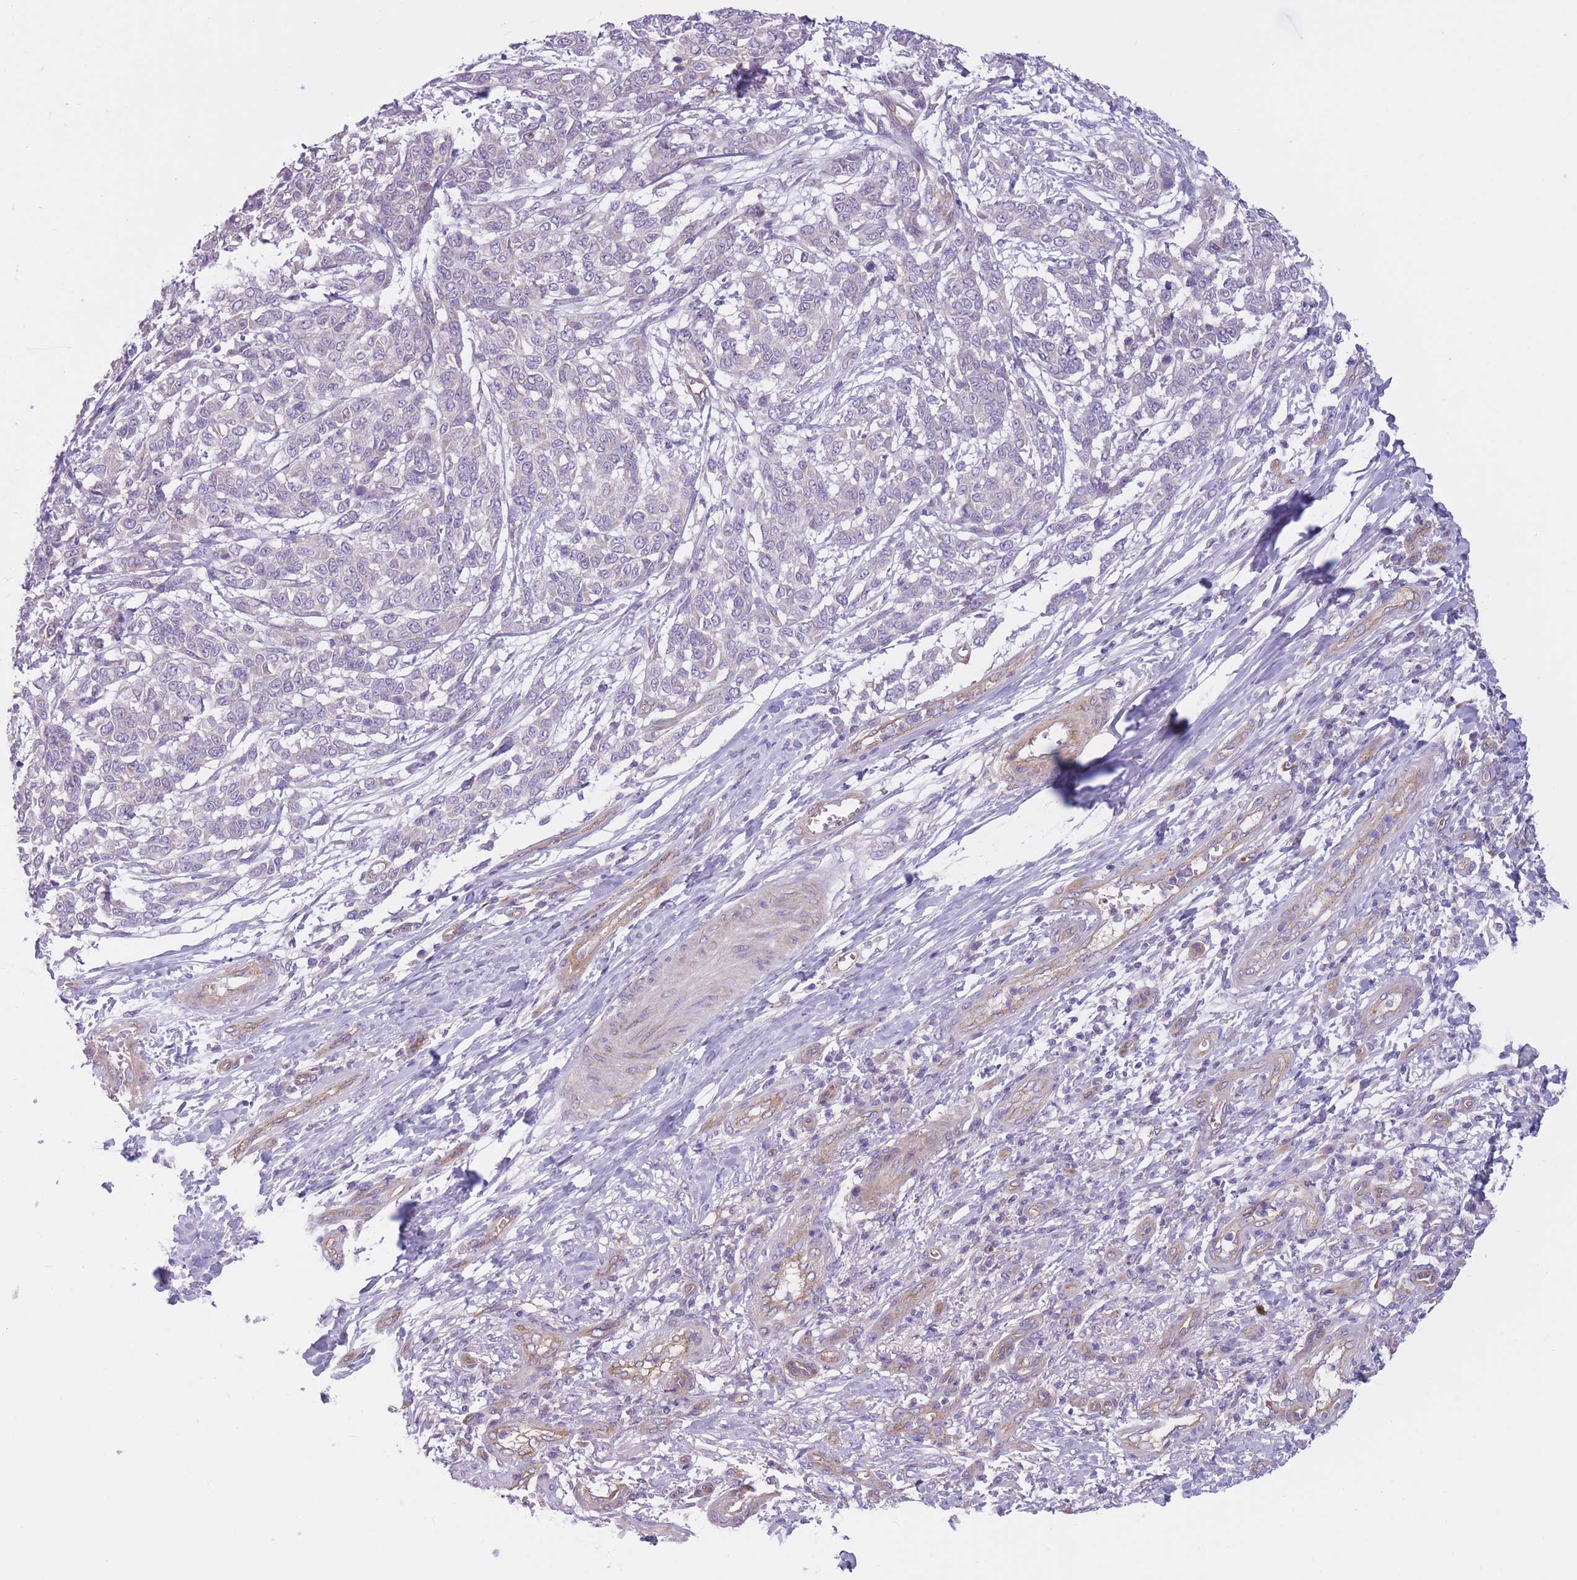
{"staining": {"intensity": "negative", "quantity": "none", "location": "none"}, "tissue": "melanoma", "cell_type": "Tumor cells", "image_type": "cancer", "snomed": [{"axis": "morphology", "description": "Malignant melanoma, NOS"}, {"axis": "topography", "description": "Skin"}], "caption": "Human melanoma stained for a protein using immunohistochemistry shows no expression in tumor cells.", "gene": "SERPINB3", "patient": {"sex": "male", "age": 49}}